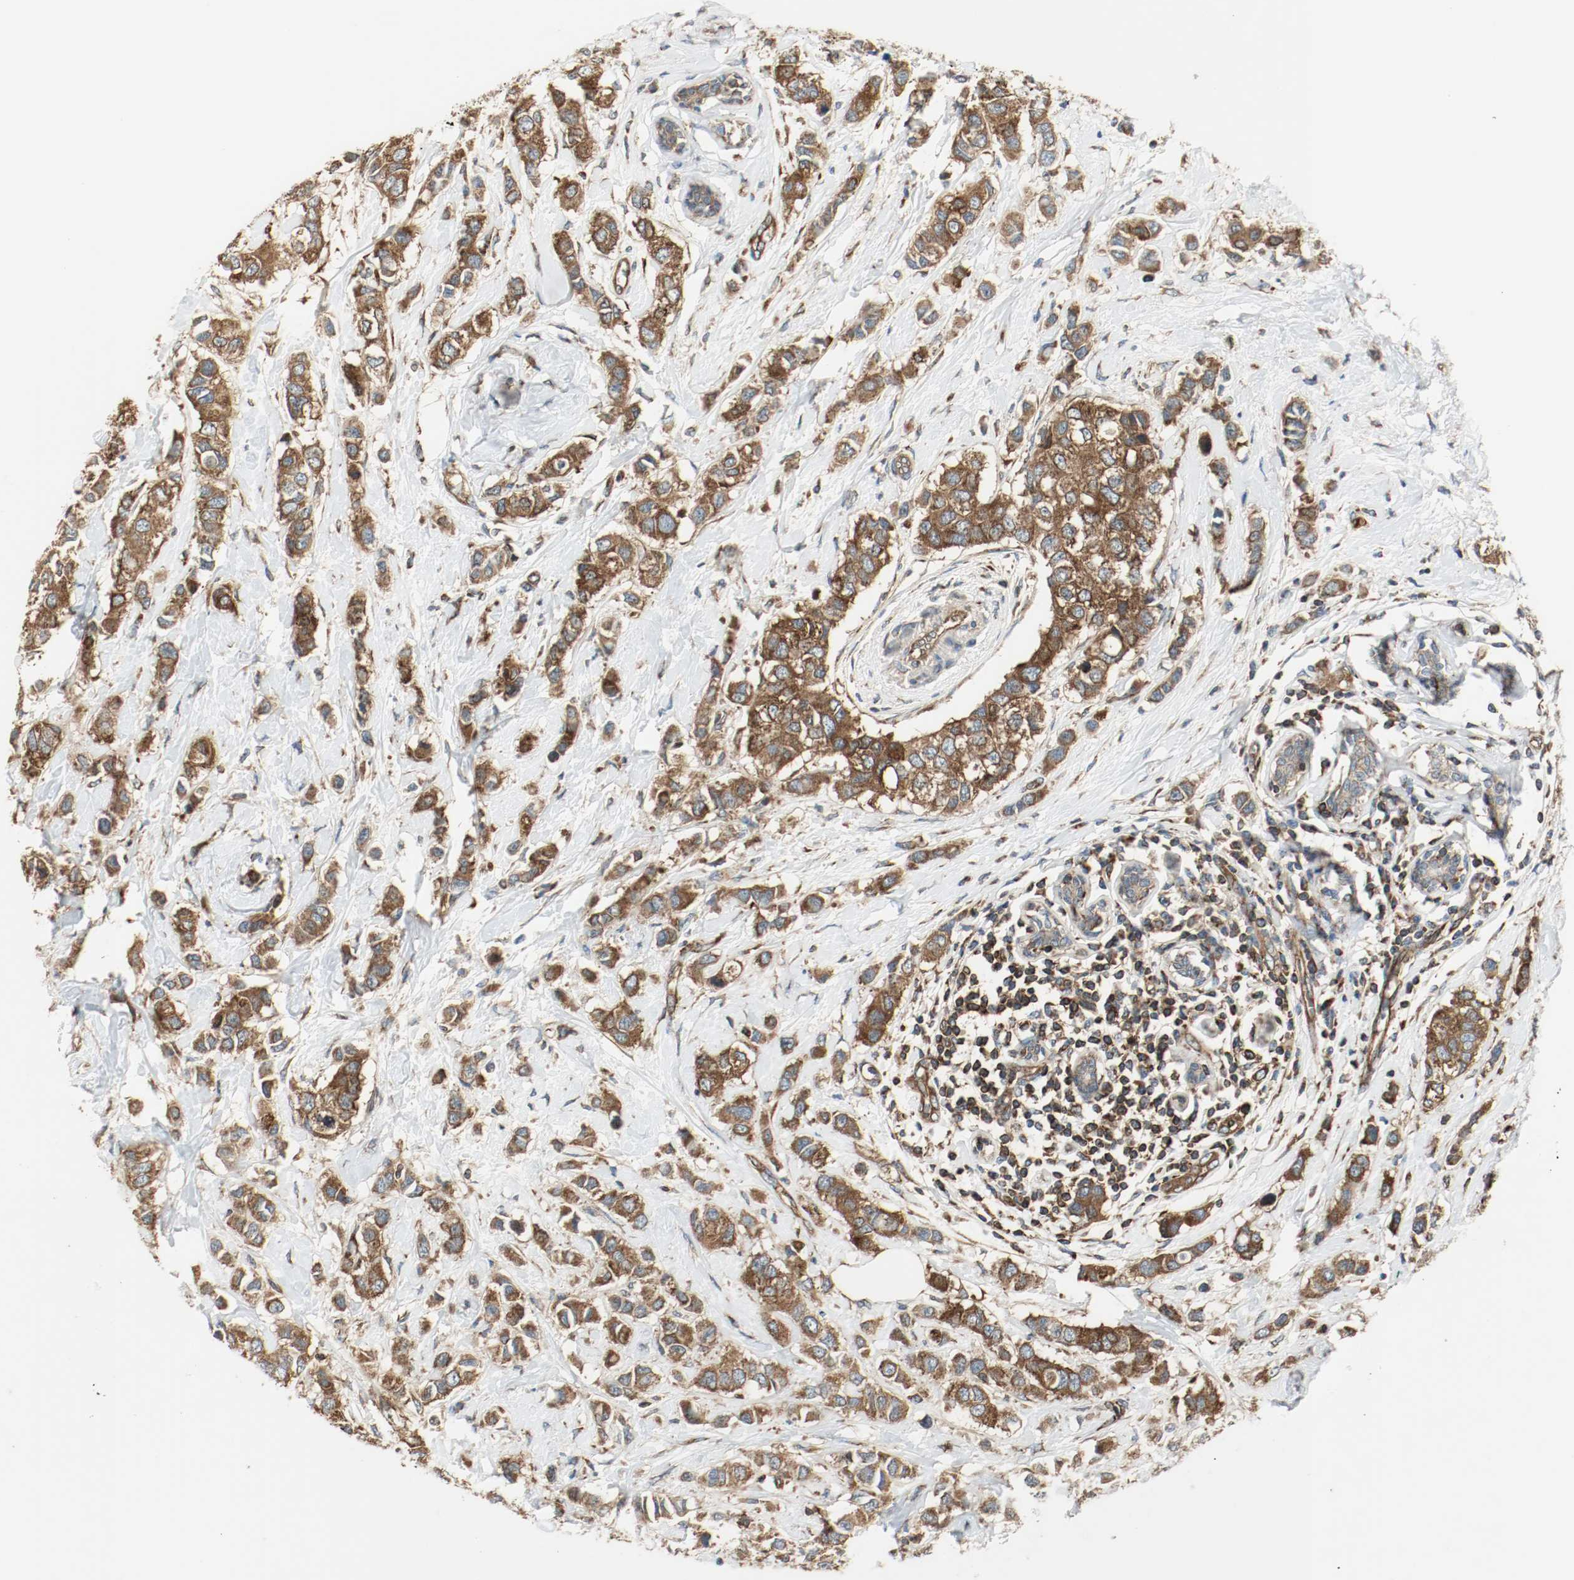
{"staining": {"intensity": "strong", "quantity": ">75%", "location": "cytoplasmic/membranous"}, "tissue": "breast cancer", "cell_type": "Tumor cells", "image_type": "cancer", "snomed": [{"axis": "morphology", "description": "Duct carcinoma"}, {"axis": "topography", "description": "Breast"}], "caption": "Immunohistochemical staining of invasive ductal carcinoma (breast) exhibits high levels of strong cytoplasmic/membranous expression in about >75% of tumor cells.", "gene": "PLCG1", "patient": {"sex": "female", "age": 50}}